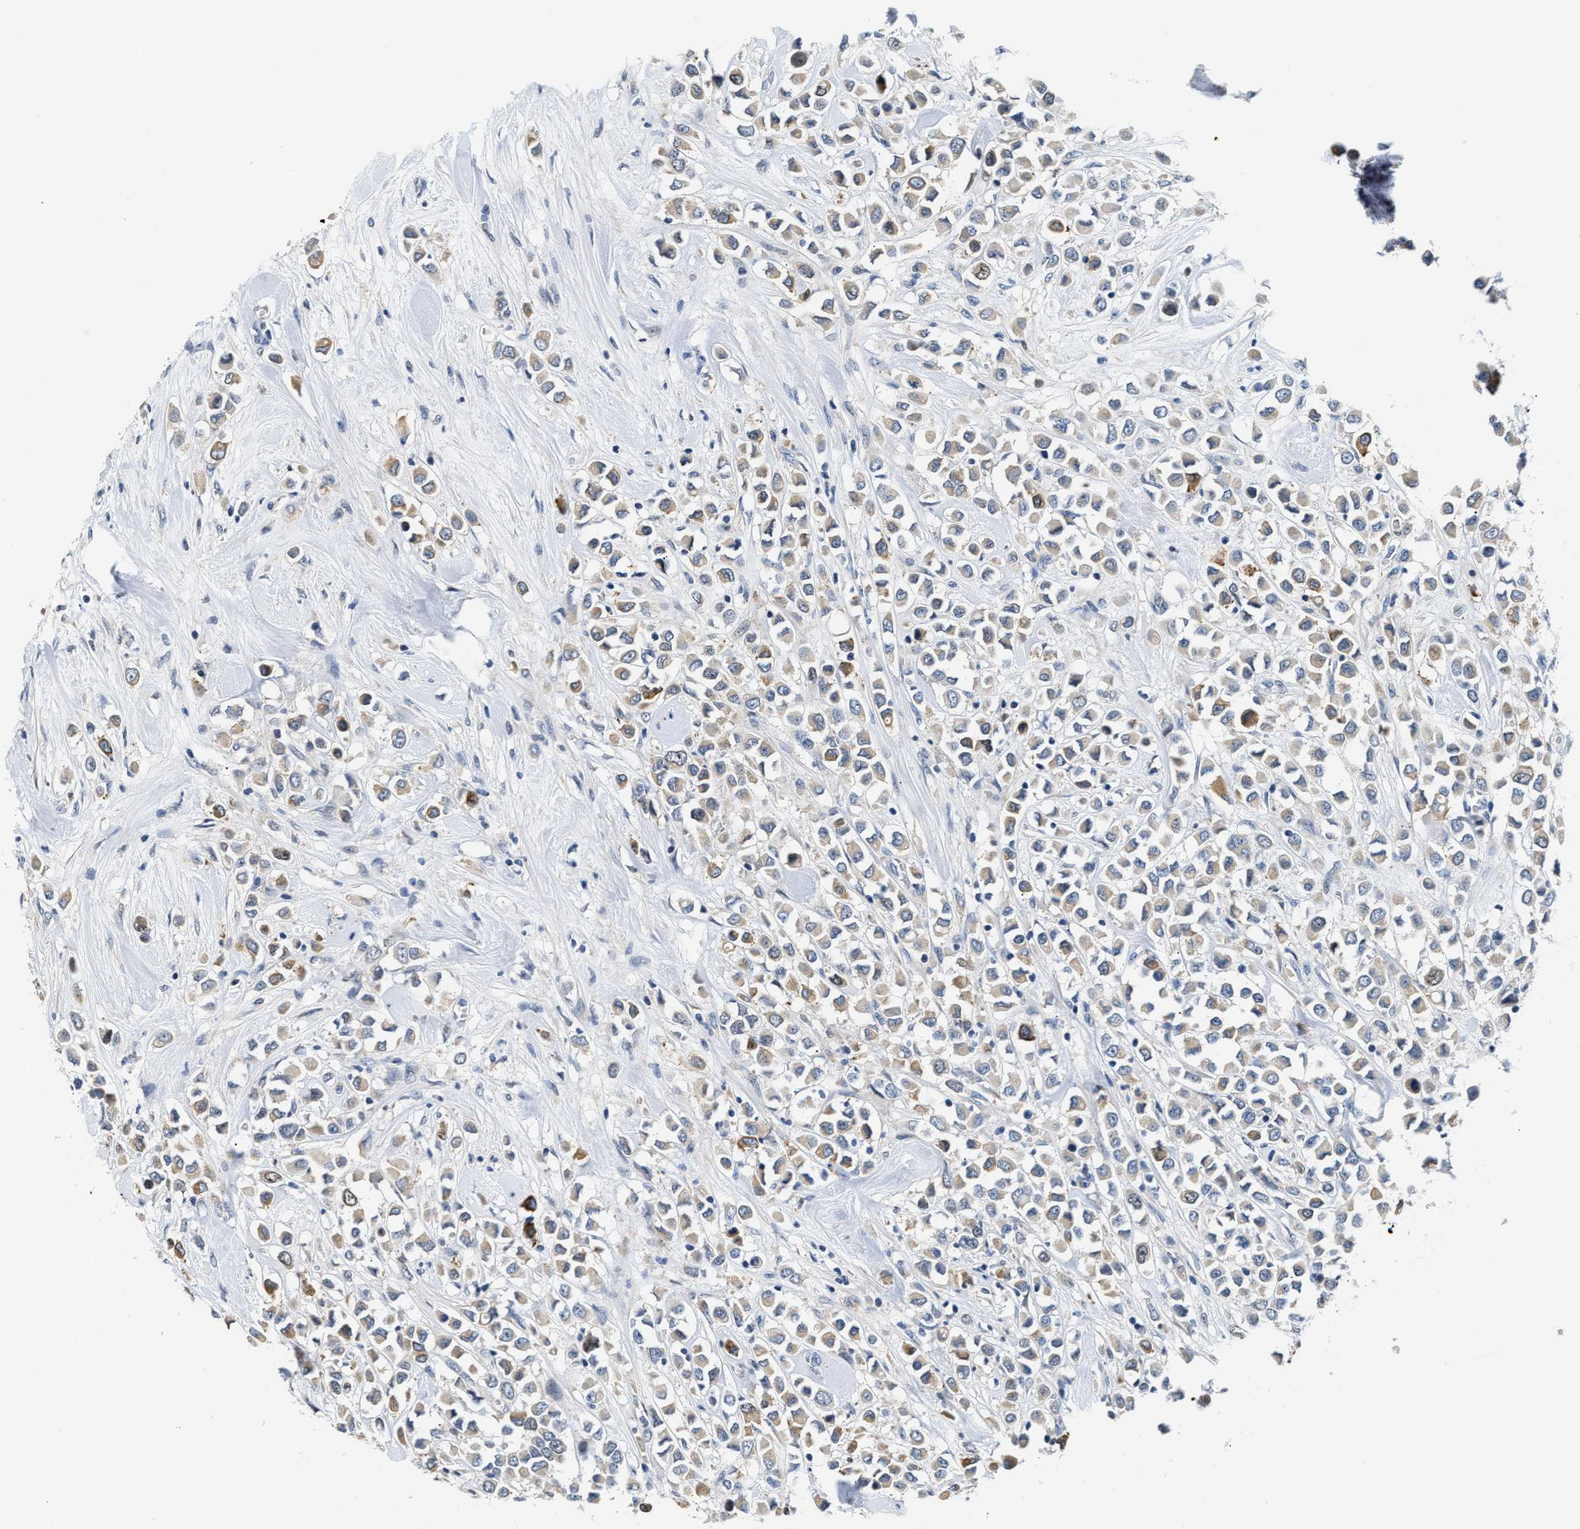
{"staining": {"intensity": "moderate", "quantity": "<25%", "location": "cytoplasmic/membranous"}, "tissue": "breast cancer", "cell_type": "Tumor cells", "image_type": "cancer", "snomed": [{"axis": "morphology", "description": "Duct carcinoma"}, {"axis": "topography", "description": "Breast"}], "caption": "This is an image of immunohistochemistry (IHC) staining of breast cancer, which shows moderate staining in the cytoplasmic/membranous of tumor cells.", "gene": "CLGN", "patient": {"sex": "female", "age": 61}}